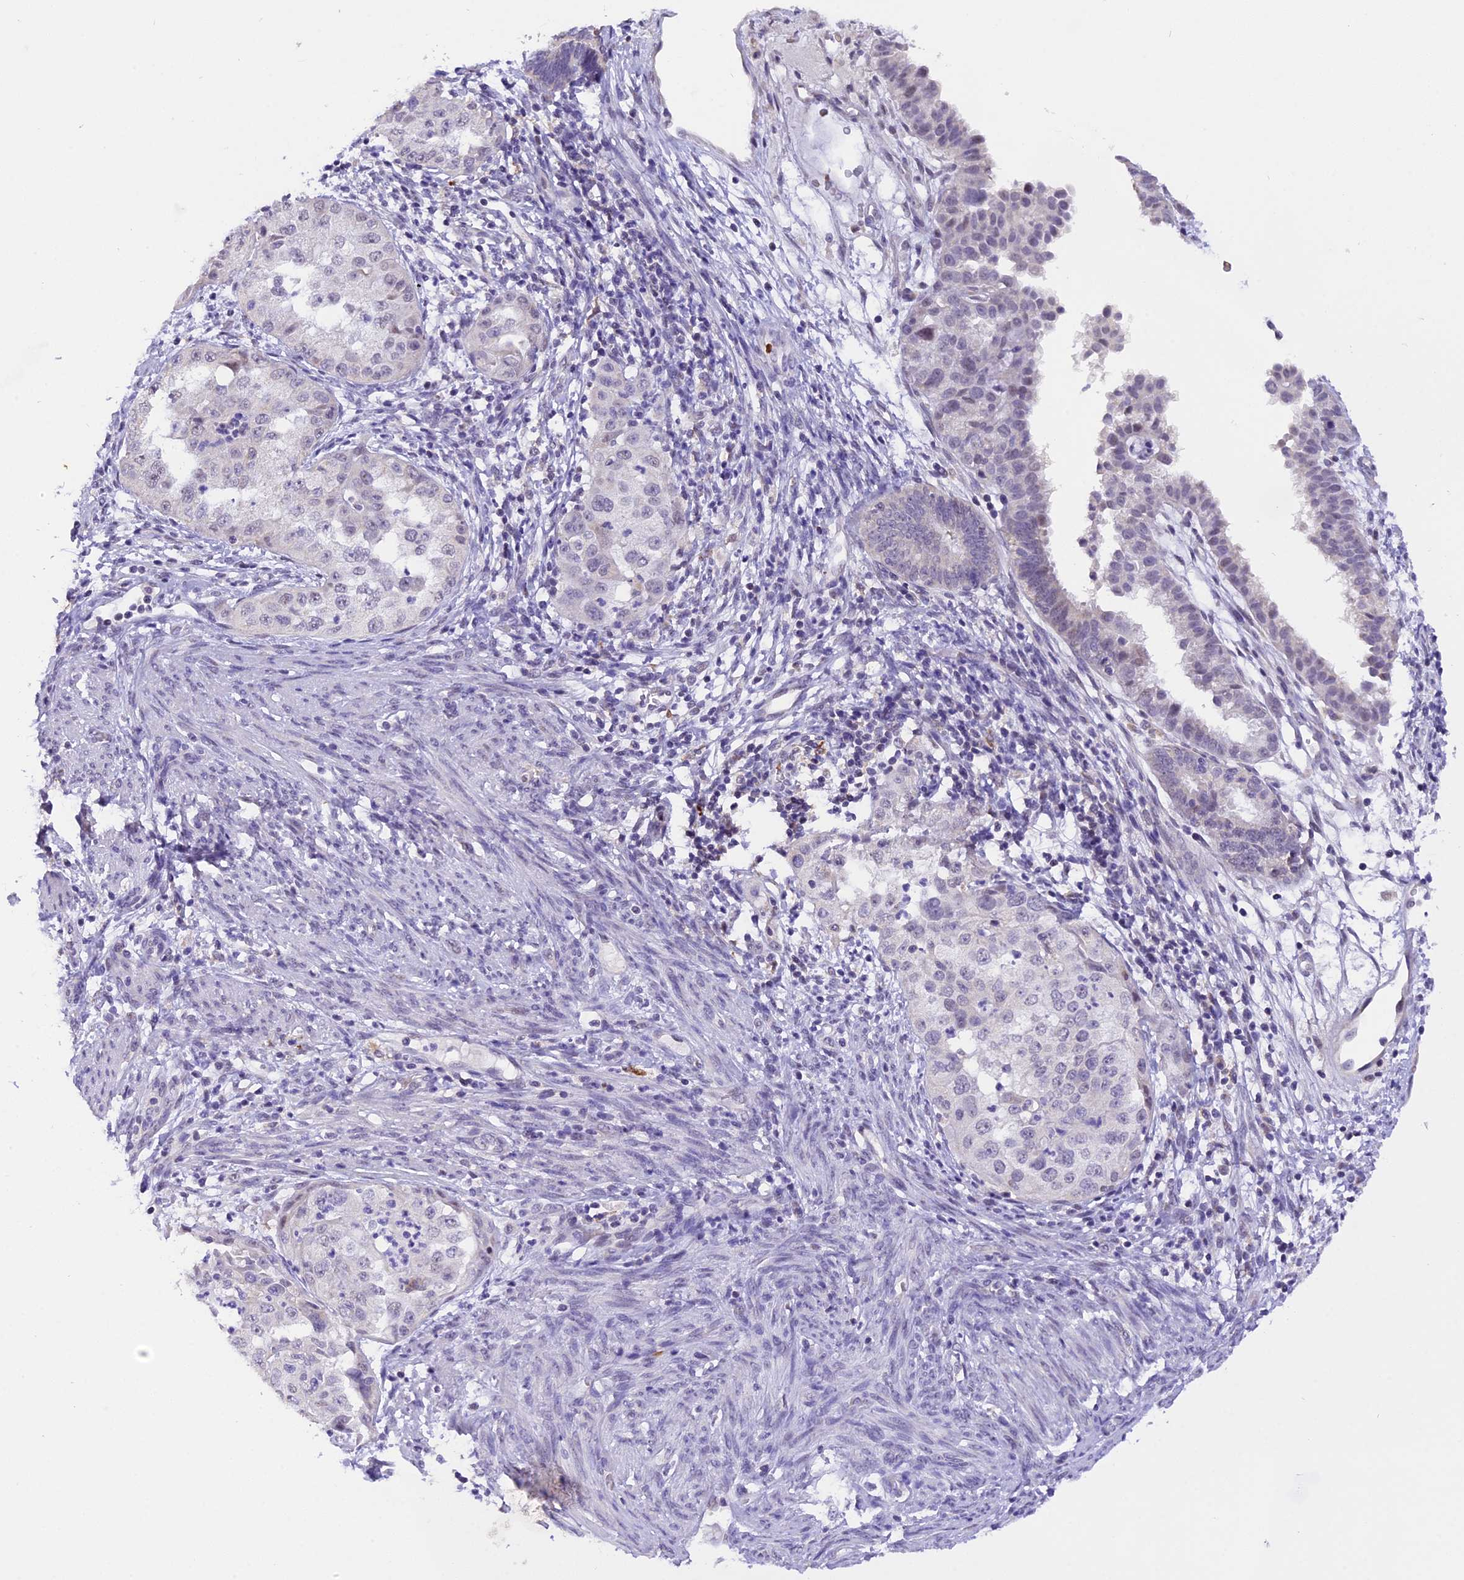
{"staining": {"intensity": "negative", "quantity": "none", "location": "none"}, "tissue": "endometrial cancer", "cell_type": "Tumor cells", "image_type": "cancer", "snomed": [{"axis": "morphology", "description": "Adenocarcinoma, NOS"}, {"axis": "topography", "description": "Endometrium"}], "caption": "Immunohistochemical staining of endometrial adenocarcinoma demonstrates no significant staining in tumor cells. (DAB IHC visualized using brightfield microscopy, high magnification).", "gene": "AHSP", "patient": {"sex": "female", "age": 85}}